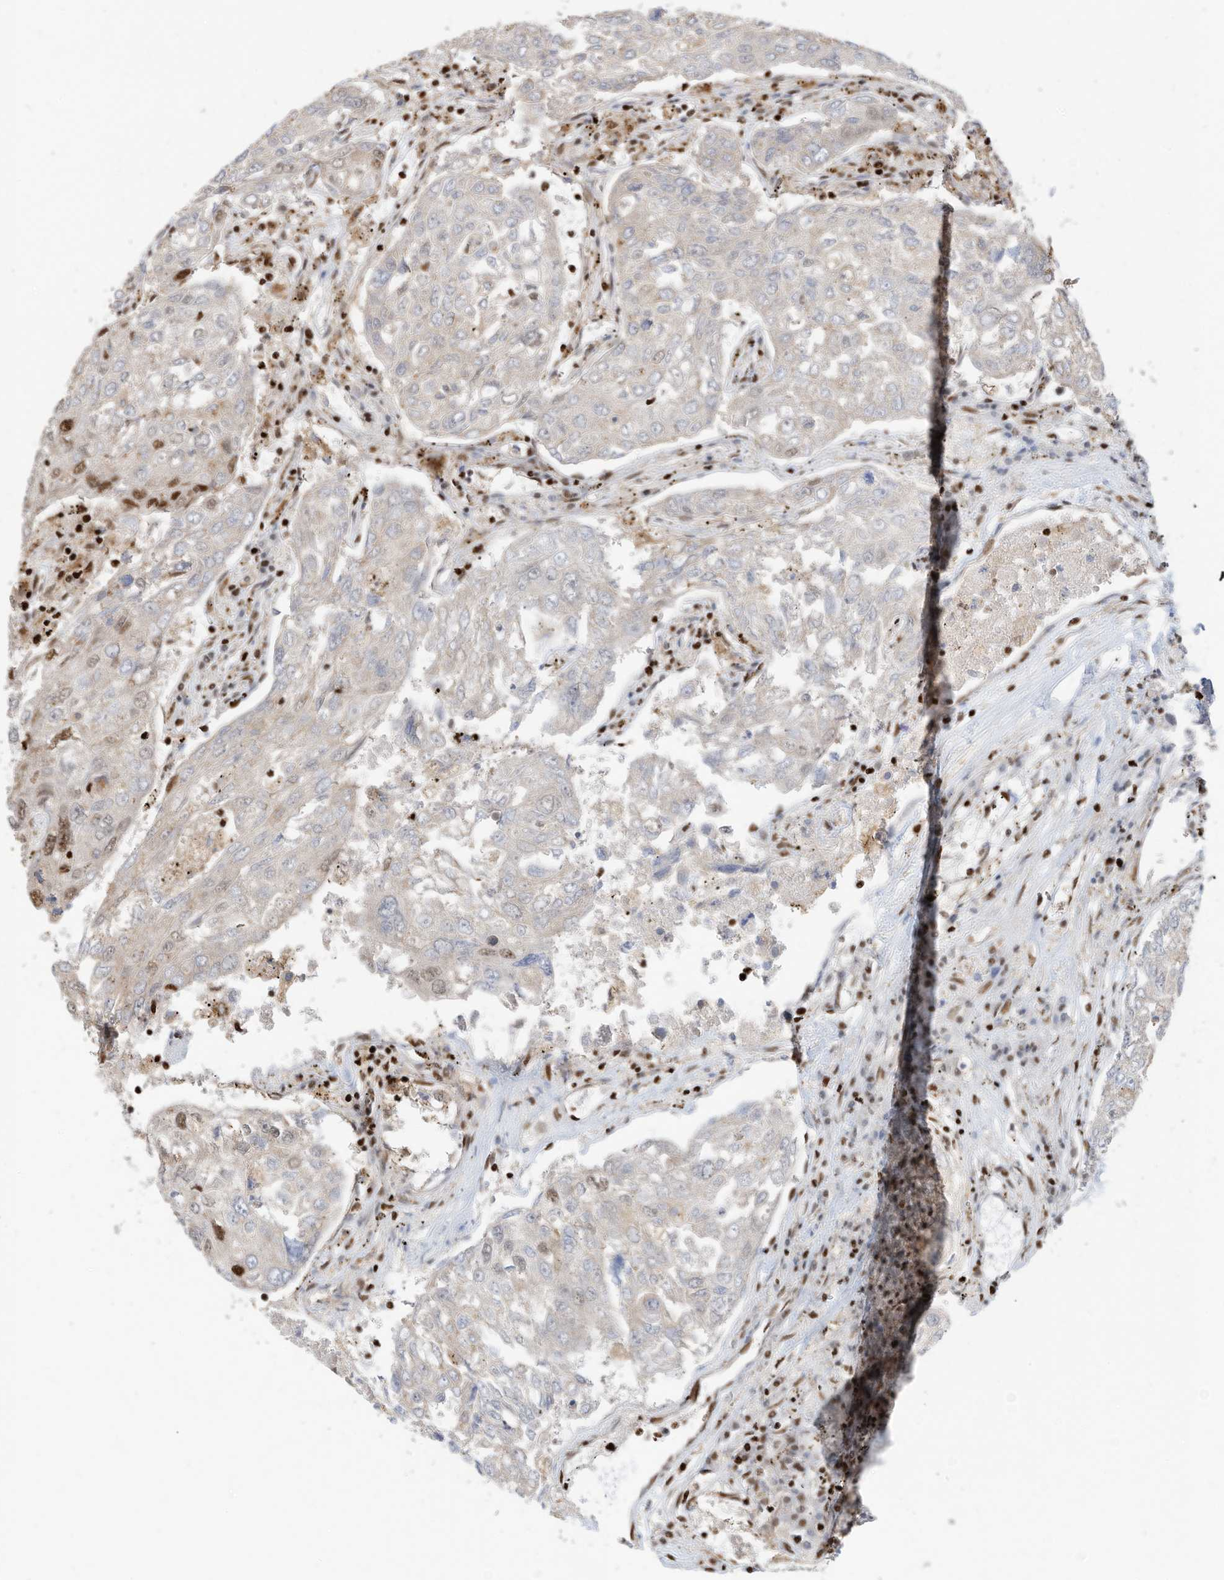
{"staining": {"intensity": "weak", "quantity": "<25%", "location": "cytoplasmic/membranous"}, "tissue": "urothelial cancer", "cell_type": "Tumor cells", "image_type": "cancer", "snomed": [{"axis": "morphology", "description": "Urothelial carcinoma, High grade"}, {"axis": "topography", "description": "Lymph node"}, {"axis": "topography", "description": "Urinary bladder"}], "caption": "Human urothelial carcinoma (high-grade) stained for a protein using IHC reveals no staining in tumor cells.", "gene": "SAMD15", "patient": {"sex": "male", "age": 51}}